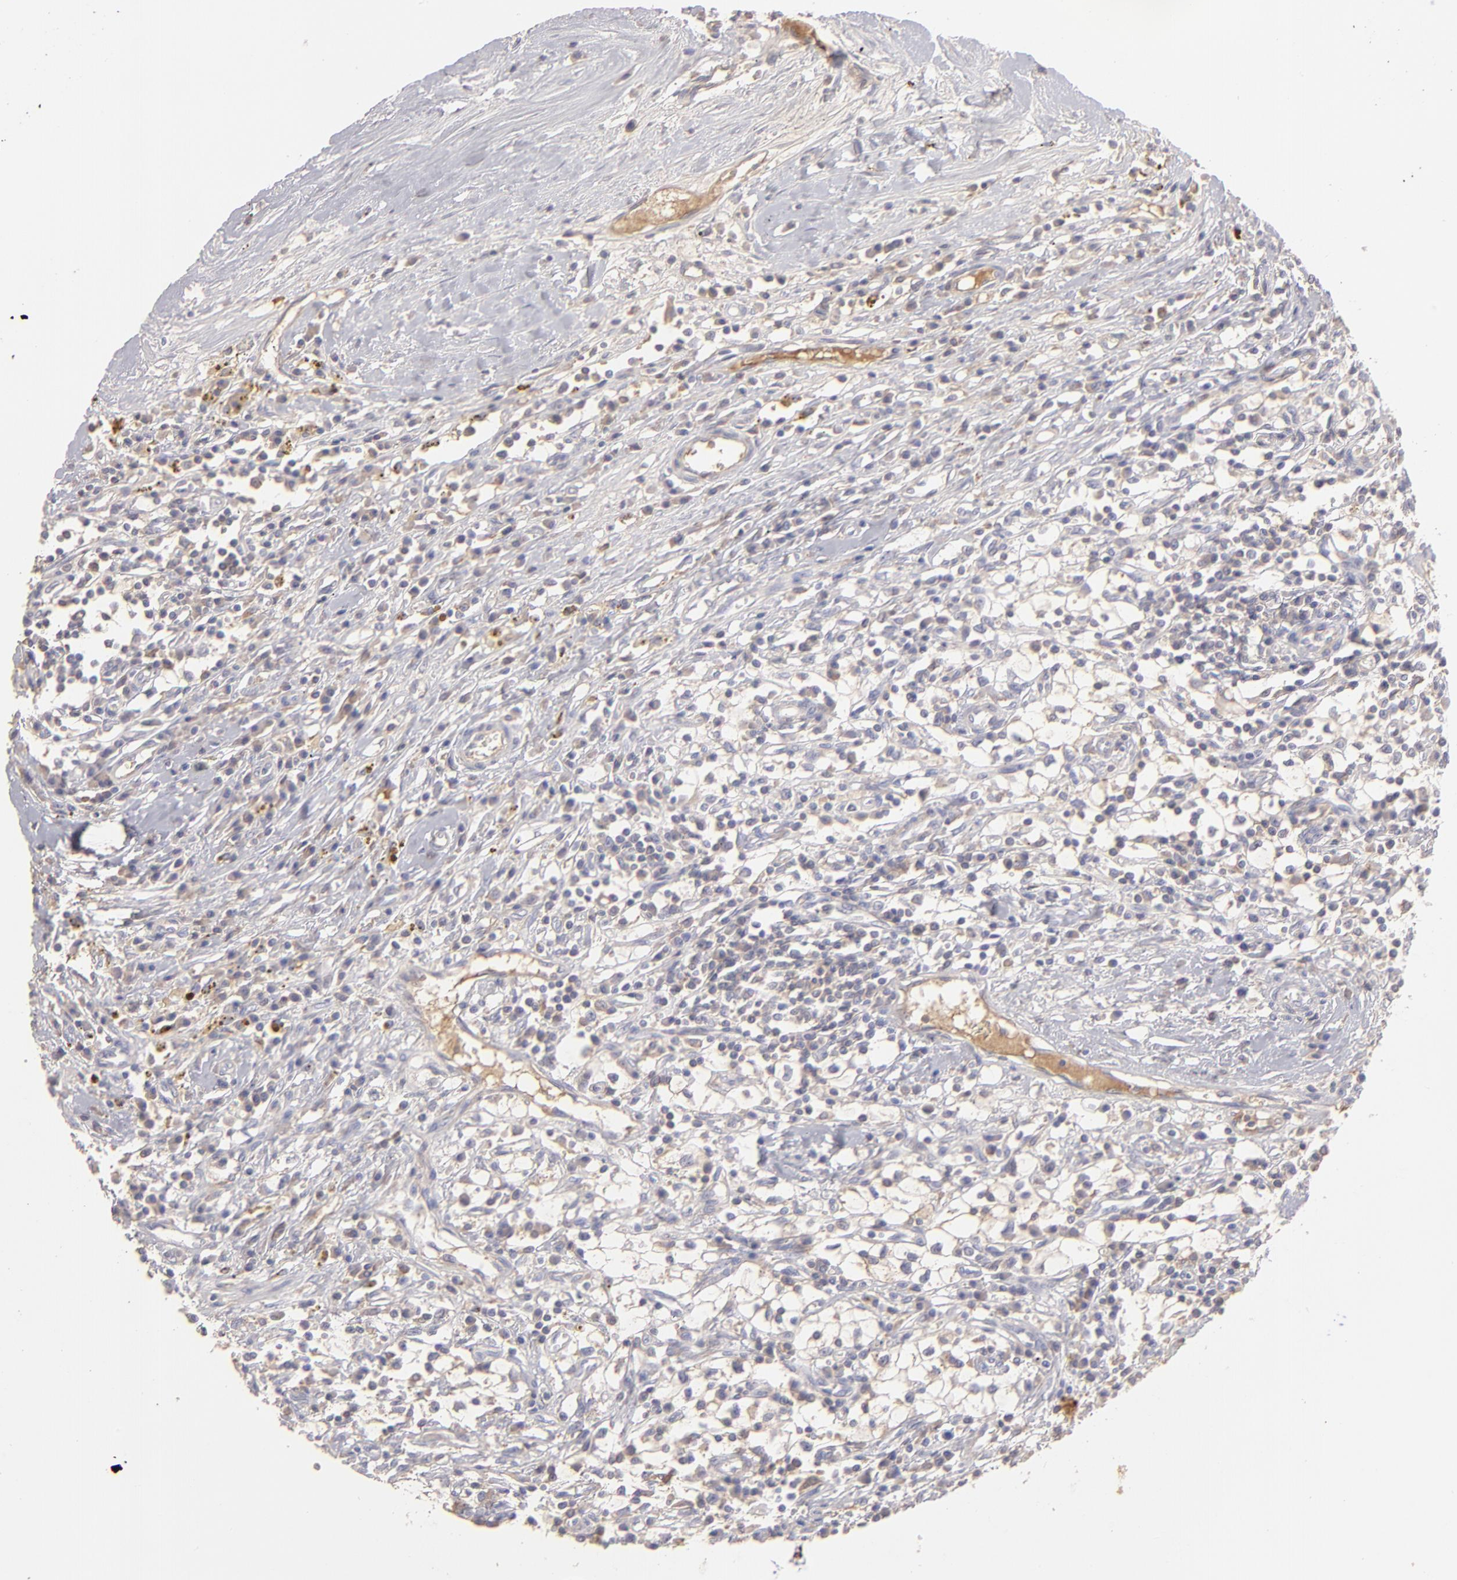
{"staining": {"intensity": "negative", "quantity": "none", "location": "none"}, "tissue": "renal cancer", "cell_type": "Tumor cells", "image_type": "cancer", "snomed": [{"axis": "morphology", "description": "Adenocarcinoma, NOS"}, {"axis": "topography", "description": "Kidney"}], "caption": "Micrograph shows no significant protein expression in tumor cells of renal adenocarcinoma.", "gene": "ABCC4", "patient": {"sex": "male", "age": 82}}